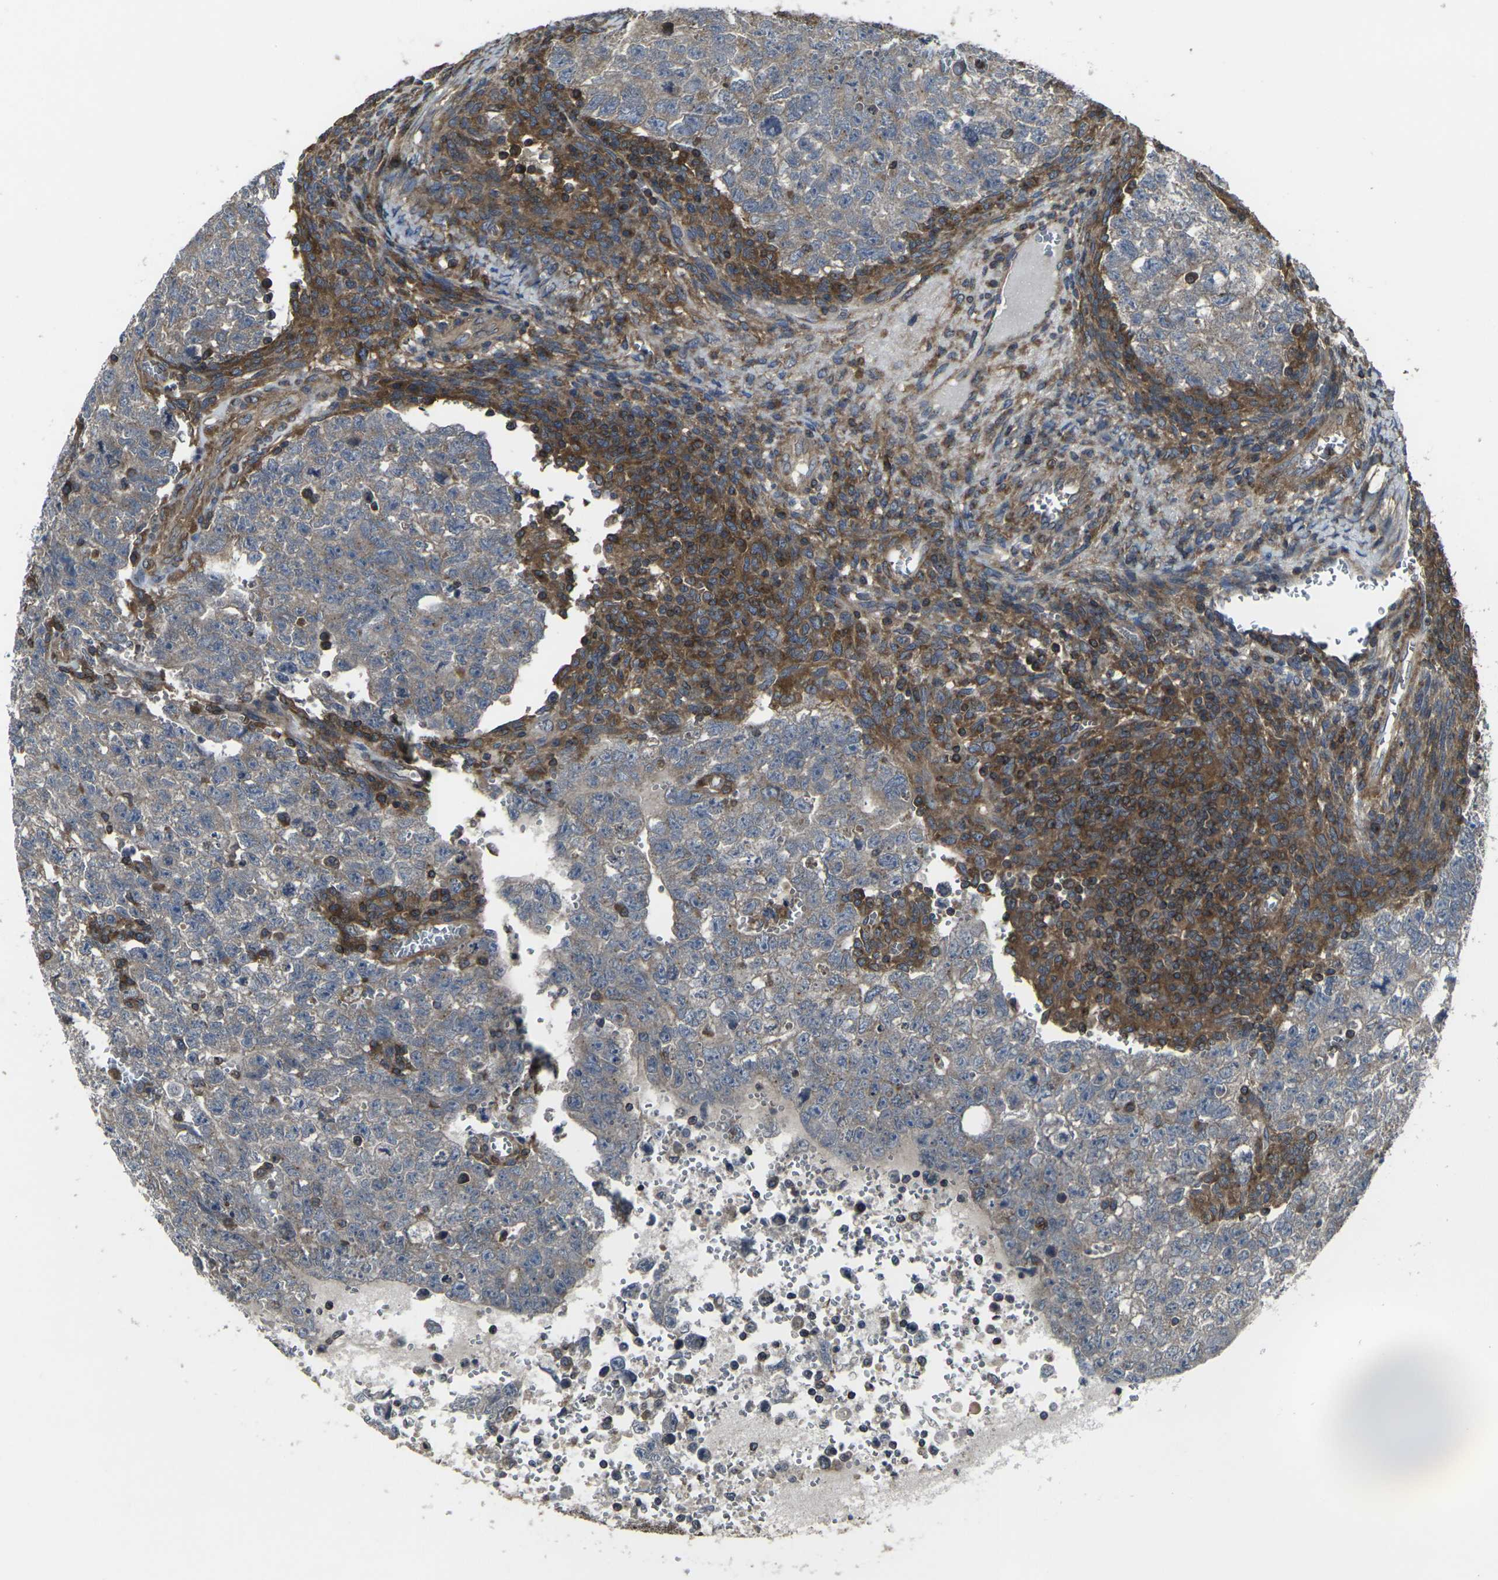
{"staining": {"intensity": "weak", "quantity": "25%-75%", "location": "cytoplasmic/membranous"}, "tissue": "testis cancer", "cell_type": "Tumor cells", "image_type": "cancer", "snomed": [{"axis": "morphology", "description": "Seminoma, NOS"}, {"axis": "morphology", "description": "Carcinoma, Embryonal, NOS"}, {"axis": "topography", "description": "Testis"}], "caption": "Human testis seminoma stained with a brown dye exhibits weak cytoplasmic/membranous positive positivity in approximately 25%-75% of tumor cells.", "gene": "PRKACB", "patient": {"sex": "male", "age": 38}}